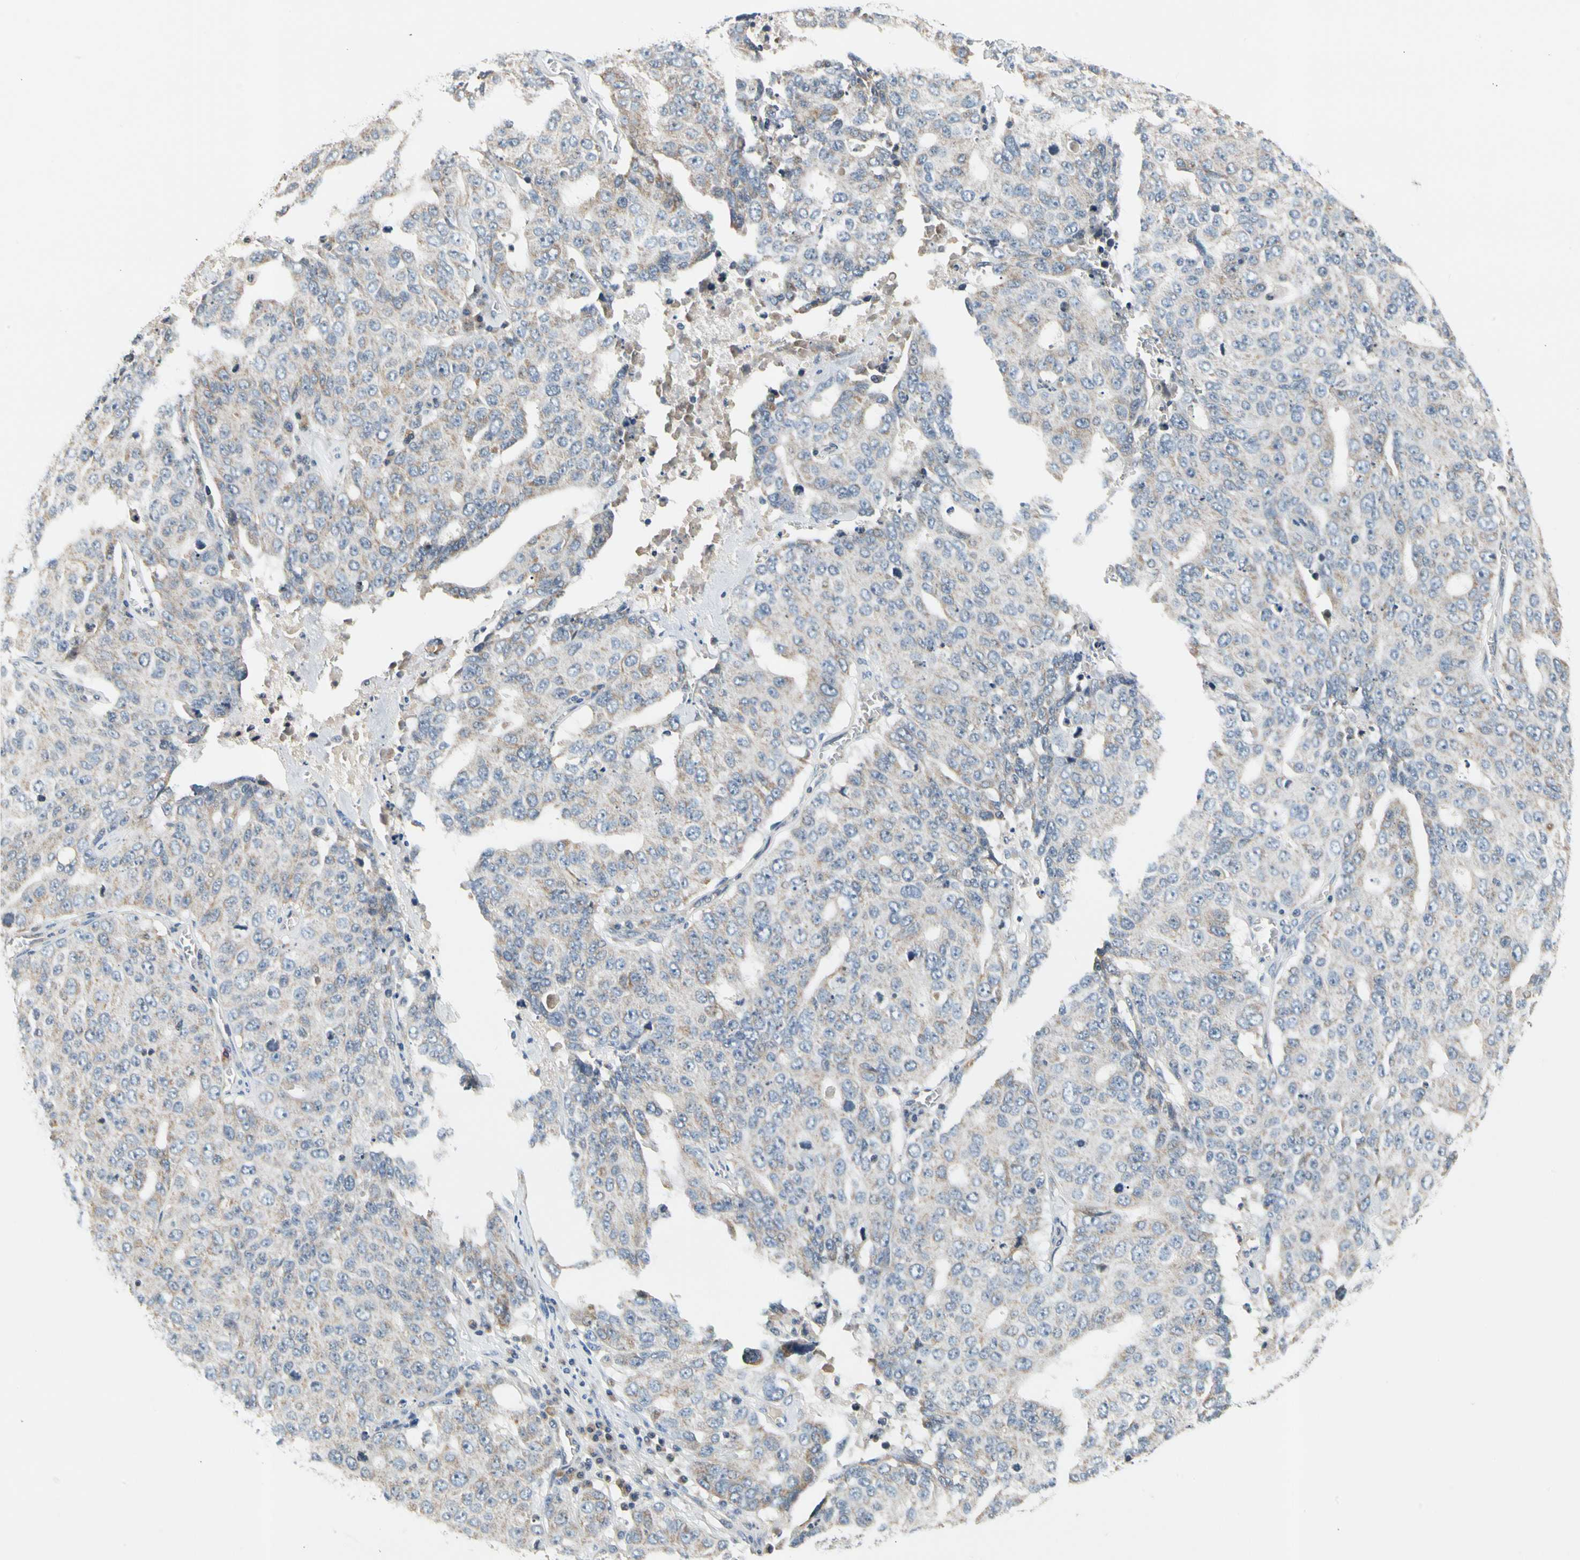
{"staining": {"intensity": "weak", "quantity": "<25%", "location": "cytoplasmic/membranous"}, "tissue": "ovarian cancer", "cell_type": "Tumor cells", "image_type": "cancer", "snomed": [{"axis": "morphology", "description": "Carcinoma, endometroid"}, {"axis": "topography", "description": "Ovary"}], "caption": "A micrograph of ovarian endometroid carcinoma stained for a protein reveals no brown staining in tumor cells.", "gene": "SOX30", "patient": {"sex": "female", "age": 62}}